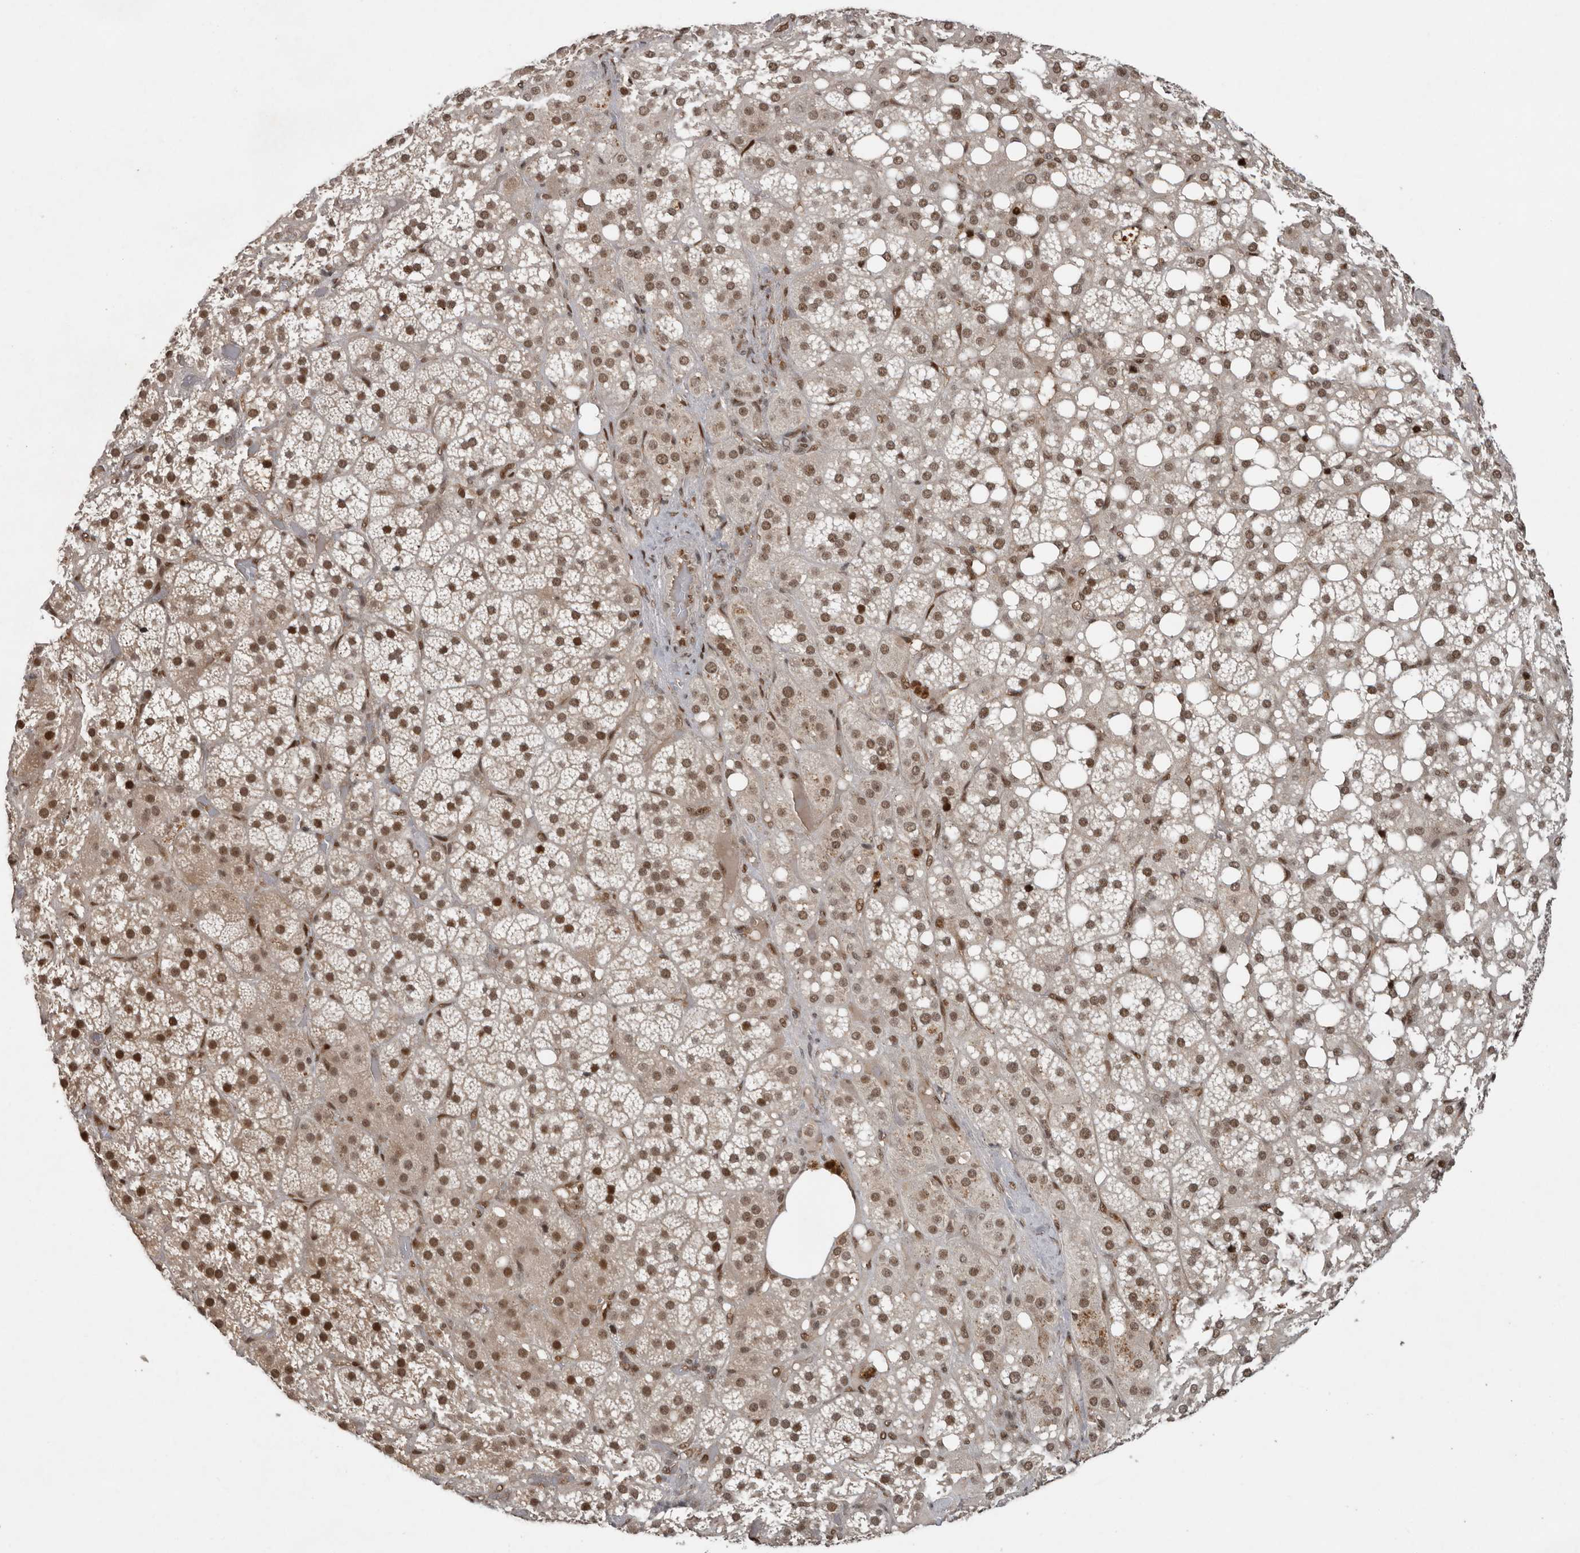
{"staining": {"intensity": "moderate", "quantity": ">75%", "location": "cytoplasmic/membranous,nuclear"}, "tissue": "adrenal gland", "cell_type": "Glandular cells", "image_type": "normal", "snomed": [{"axis": "morphology", "description": "Normal tissue, NOS"}, {"axis": "topography", "description": "Adrenal gland"}], "caption": "Unremarkable adrenal gland was stained to show a protein in brown. There is medium levels of moderate cytoplasmic/membranous,nuclear positivity in approximately >75% of glandular cells. (DAB = brown stain, brightfield microscopy at high magnification).", "gene": "CDC27", "patient": {"sex": "female", "age": 59}}